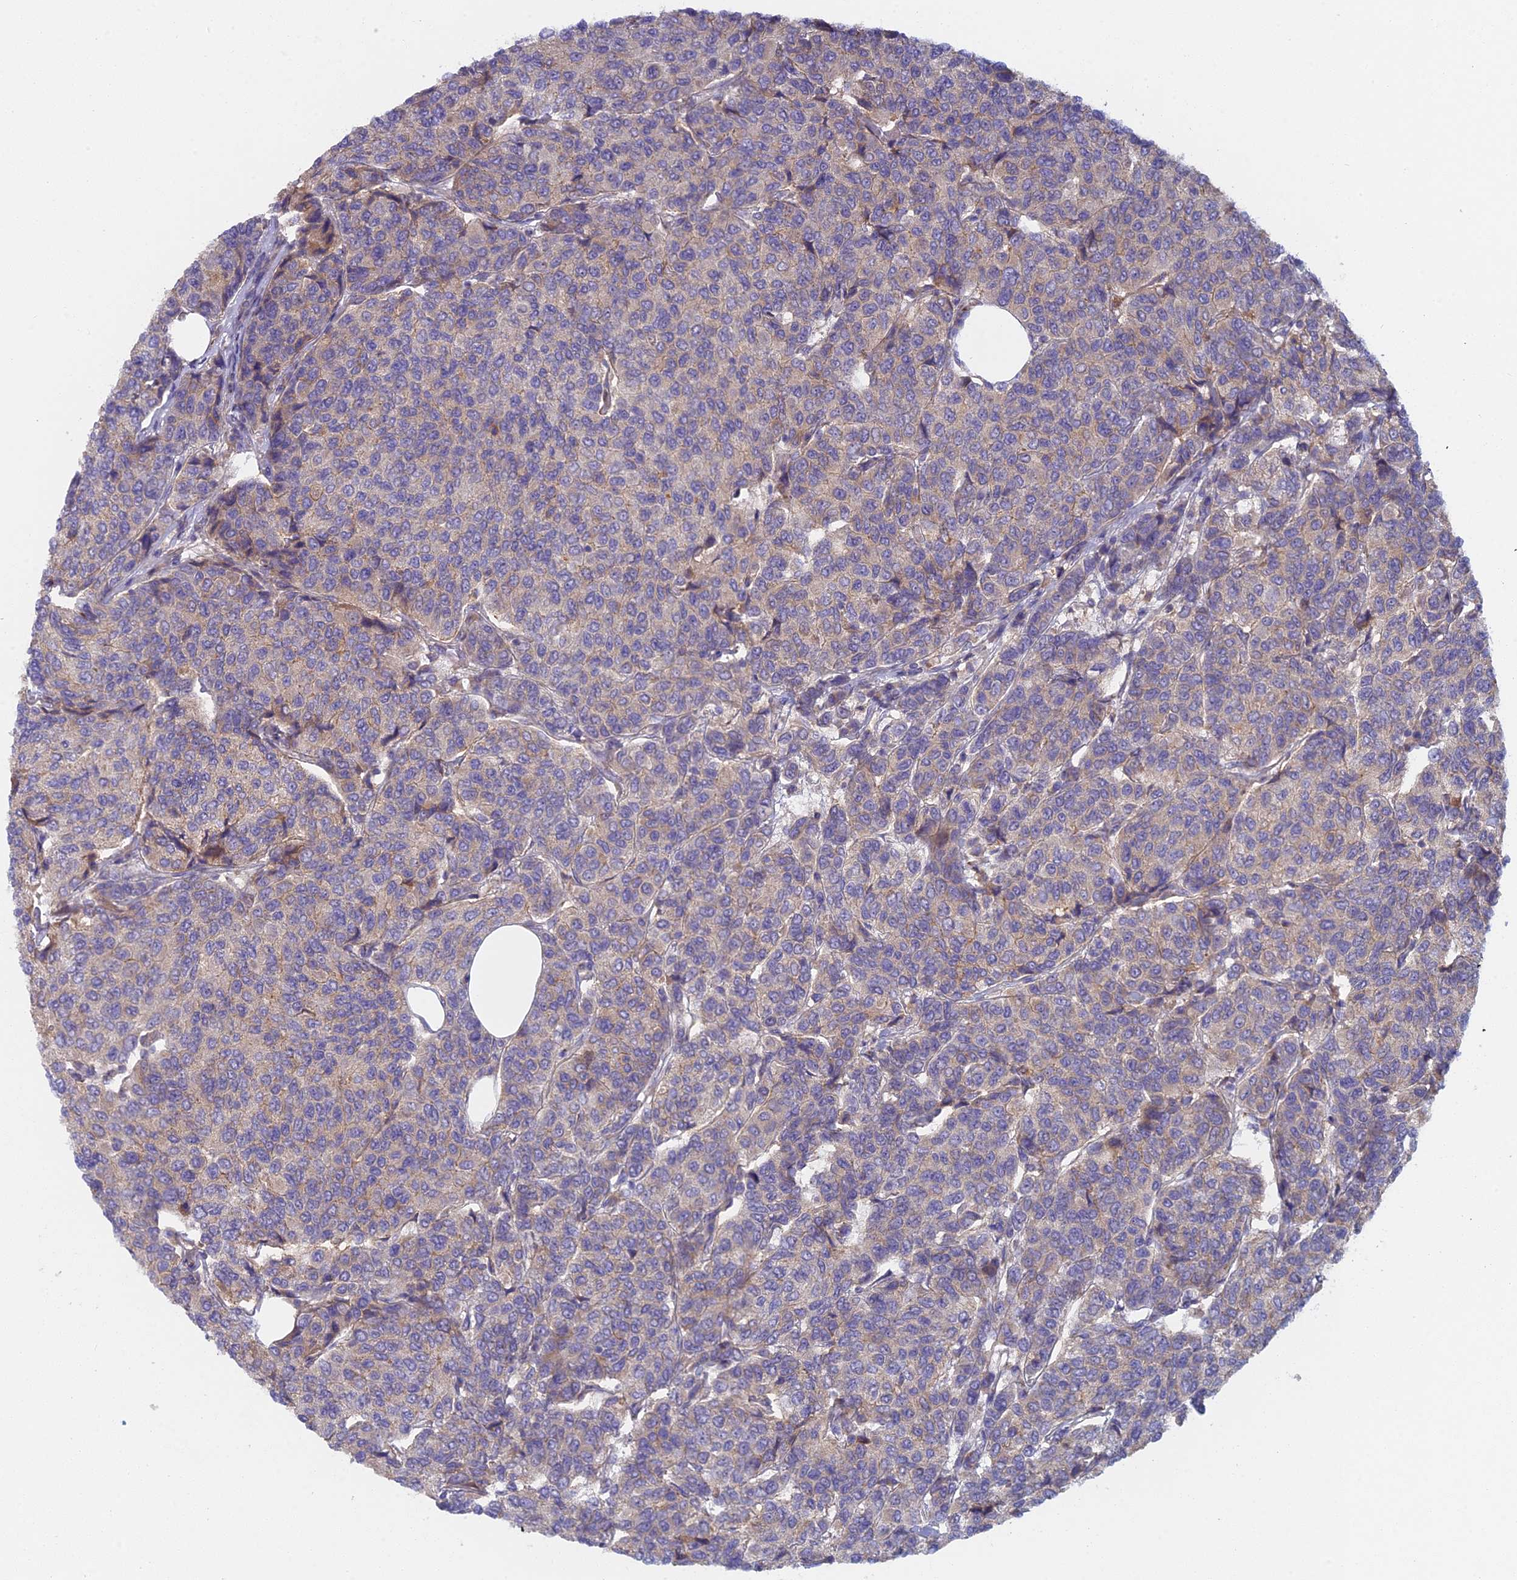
{"staining": {"intensity": "weak", "quantity": "25%-75%", "location": "cytoplasmic/membranous"}, "tissue": "breast cancer", "cell_type": "Tumor cells", "image_type": "cancer", "snomed": [{"axis": "morphology", "description": "Duct carcinoma"}, {"axis": "topography", "description": "Breast"}], "caption": "Immunohistochemical staining of human intraductal carcinoma (breast) exhibits low levels of weak cytoplasmic/membranous protein positivity in approximately 25%-75% of tumor cells. (brown staining indicates protein expression, while blue staining denotes nuclei).", "gene": "IFTAP", "patient": {"sex": "female", "age": 55}}